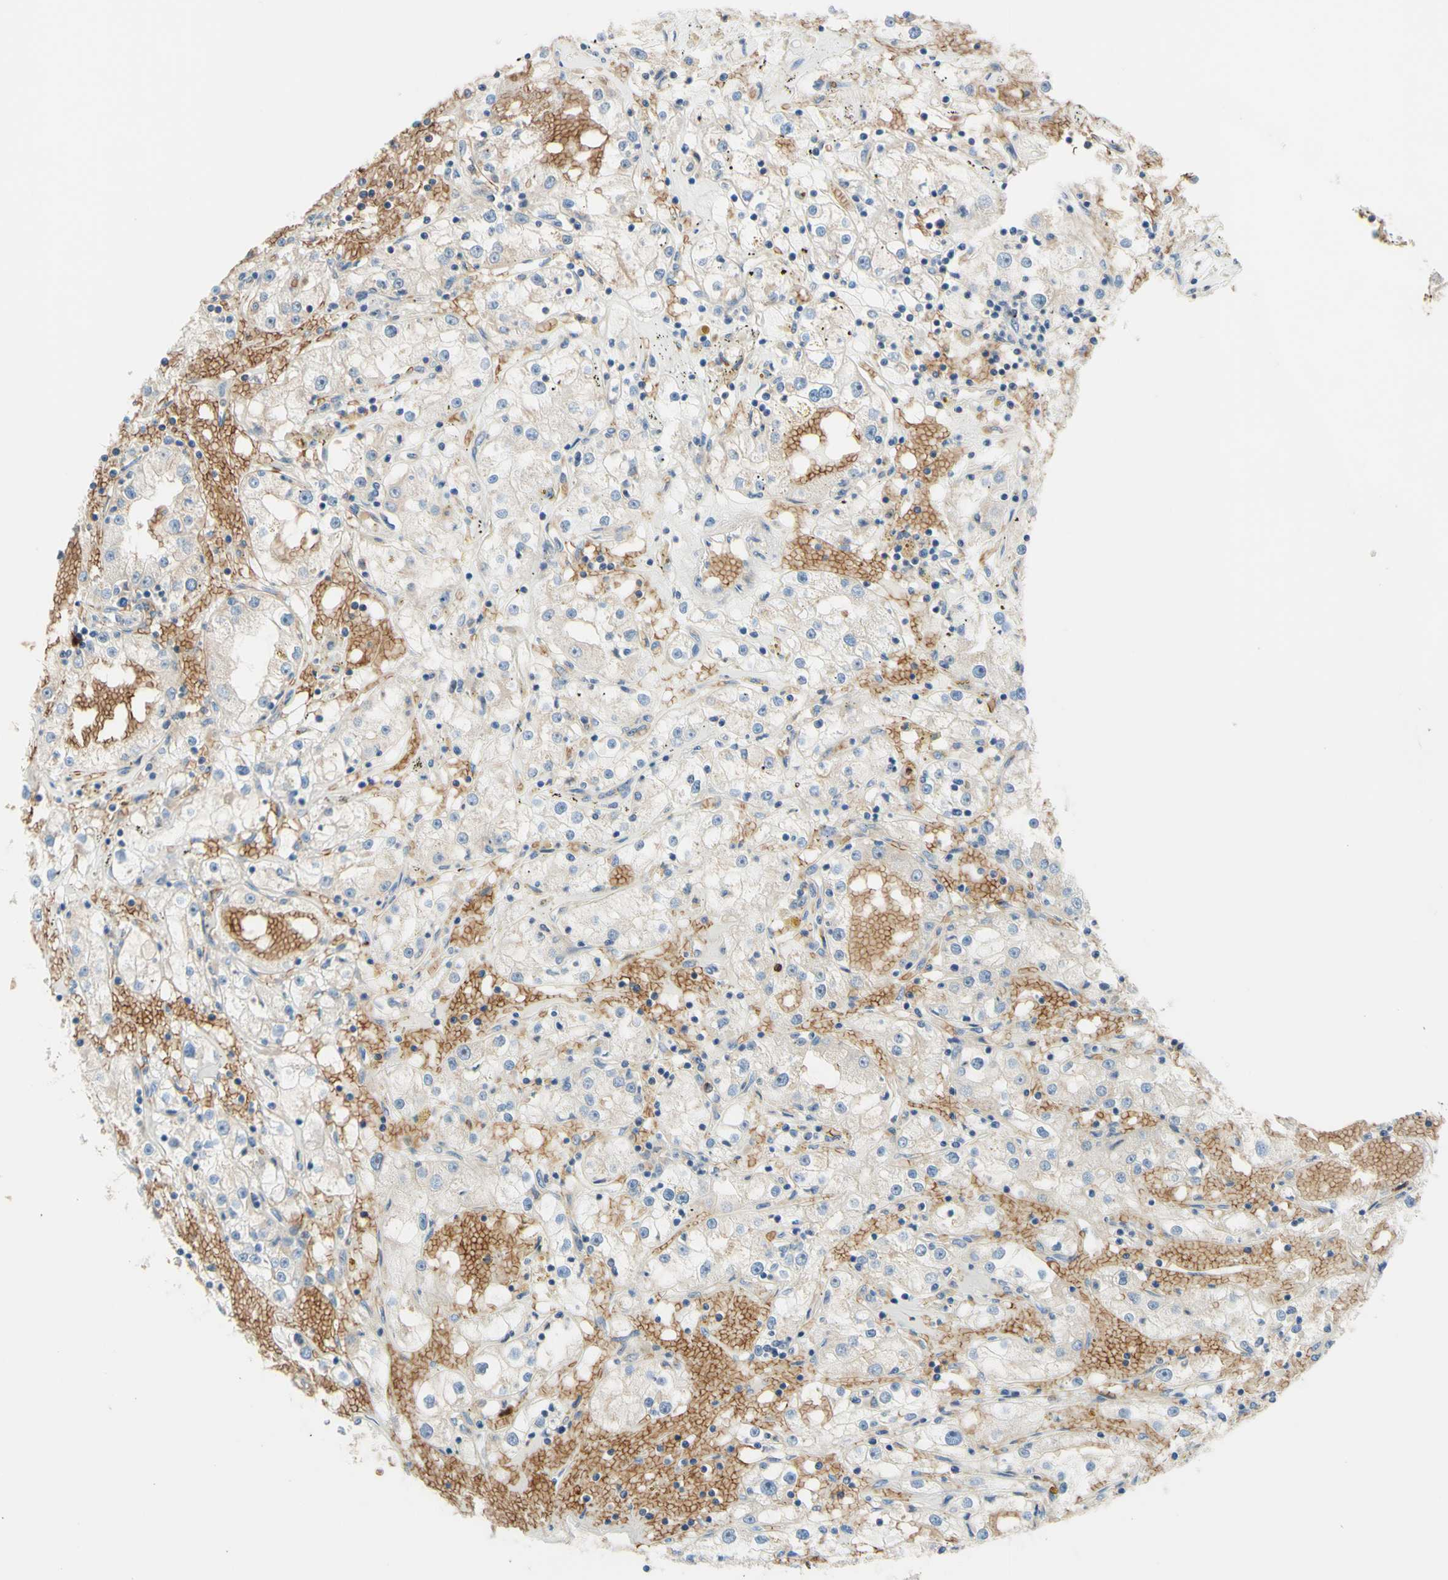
{"staining": {"intensity": "weak", "quantity": "<25%", "location": "cytoplasmic/membranous"}, "tissue": "renal cancer", "cell_type": "Tumor cells", "image_type": "cancer", "snomed": [{"axis": "morphology", "description": "Adenocarcinoma, NOS"}, {"axis": "topography", "description": "Kidney"}], "caption": "This photomicrograph is of renal cancer (adenocarcinoma) stained with IHC to label a protein in brown with the nuclei are counter-stained blue. There is no positivity in tumor cells.", "gene": "USP9X", "patient": {"sex": "male", "age": 56}}